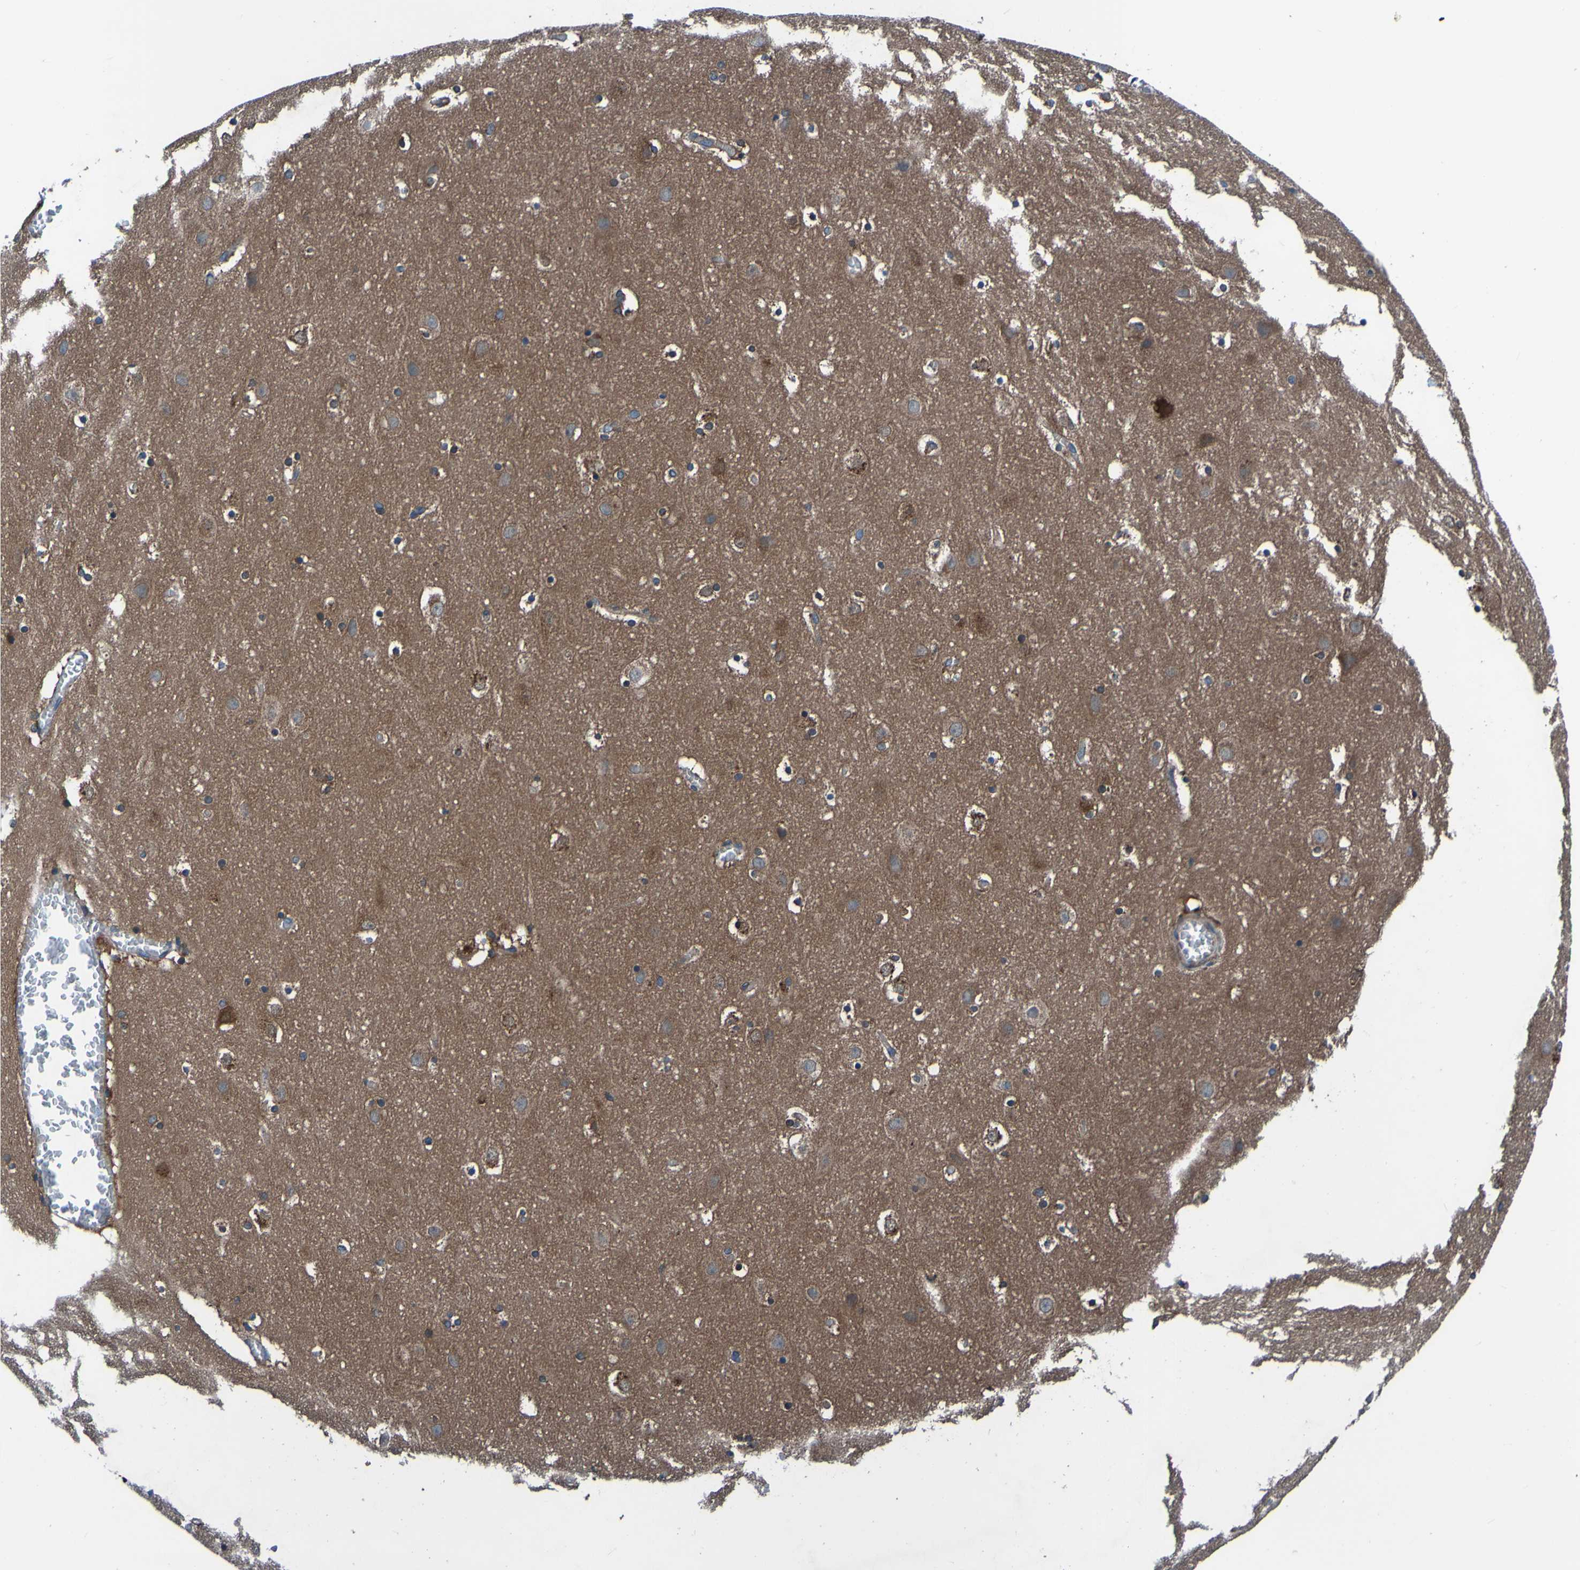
{"staining": {"intensity": "weak", "quantity": "25%-75%", "location": "cytoplasmic/membranous"}, "tissue": "cerebral cortex", "cell_type": "Endothelial cells", "image_type": "normal", "snomed": [{"axis": "morphology", "description": "Normal tissue, NOS"}, {"axis": "topography", "description": "Cerebral cortex"}], "caption": "This is a photomicrograph of IHC staining of normal cerebral cortex, which shows weak expression in the cytoplasmic/membranous of endothelial cells.", "gene": "RAB5B", "patient": {"sex": "male", "age": 45}}